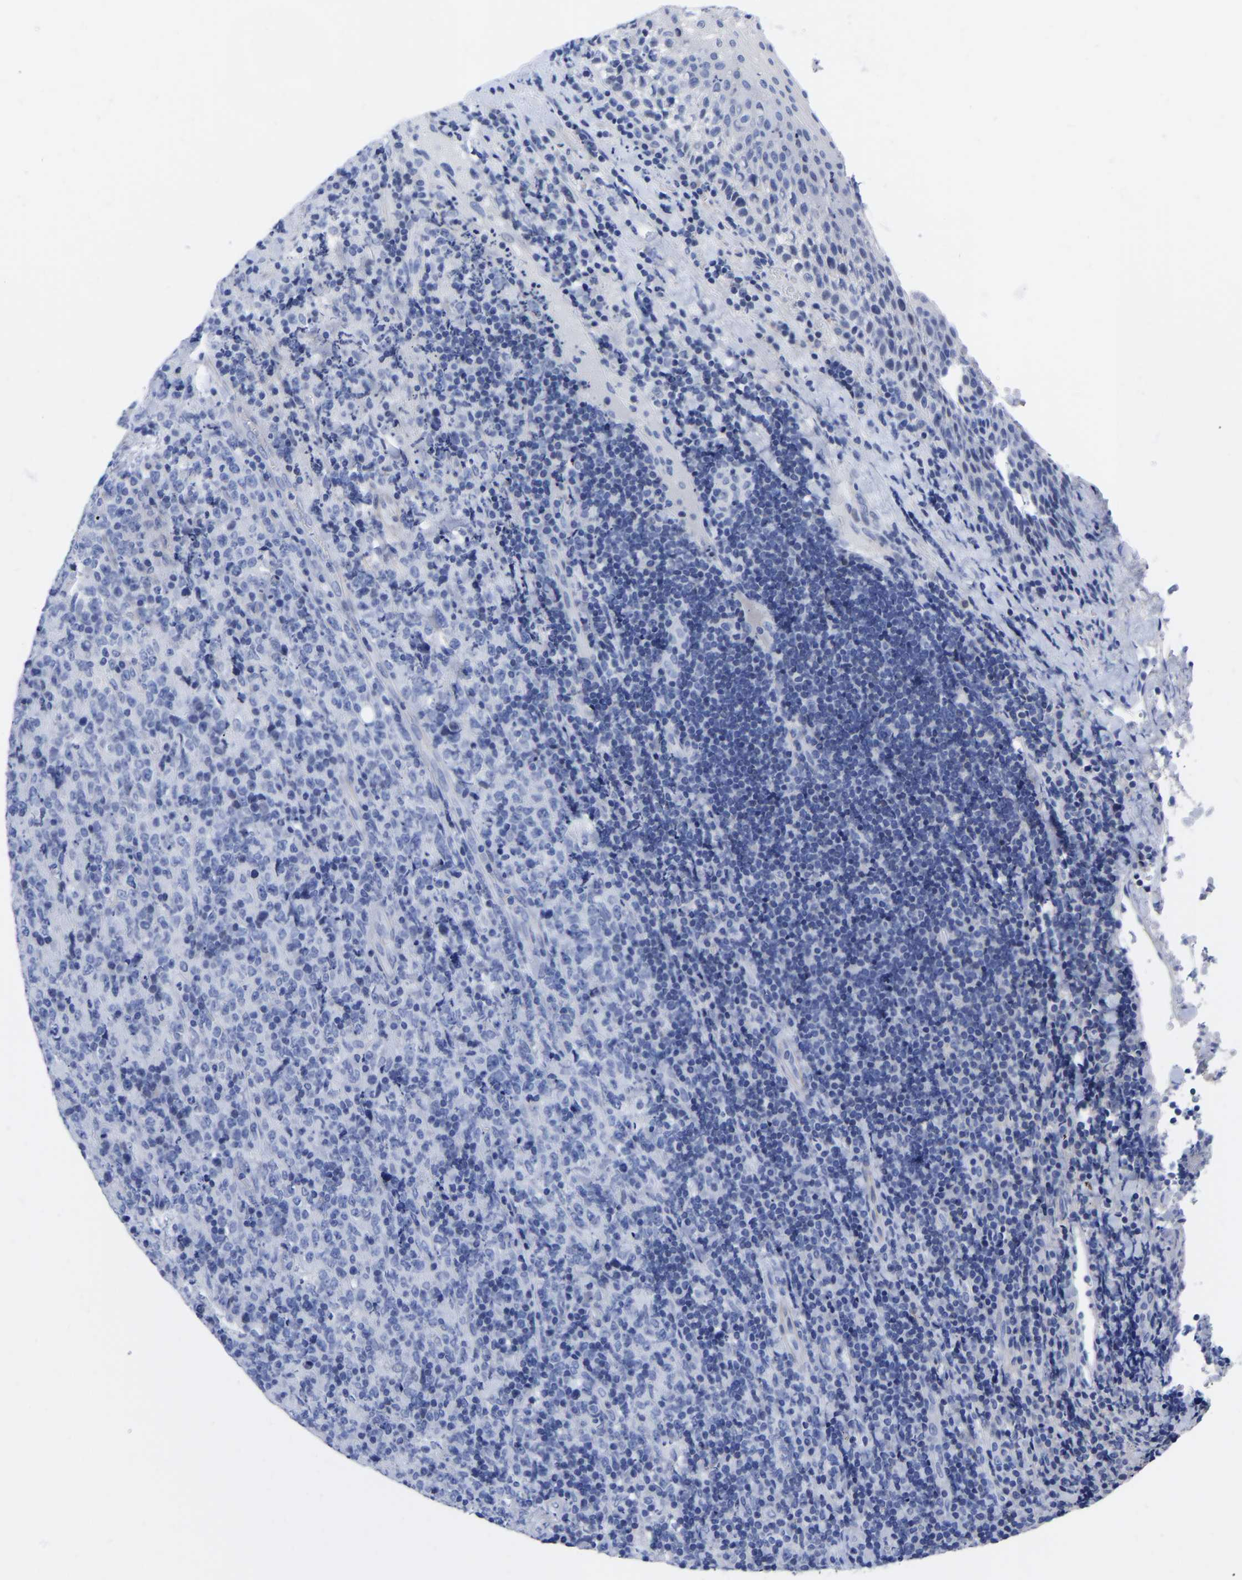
{"staining": {"intensity": "negative", "quantity": "none", "location": "none"}, "tissue": "lymphoma", "cell_type": "Tumor cells", "image_type": "cancer", "snomed": [{"axis": "morphology", "description": "Malignant lymphoma, non-Hodgkin's type, High grade"}, {"axis": "topography", "description": "Tonsil"}], "caption": "This is an IHC micrograph of malignant lymphoma, non-Hodgkin's type (high-grade). There is no positivity in tumor cells.", "gene": "GPA33", "patient": {"sex": "female", "age": 36}}